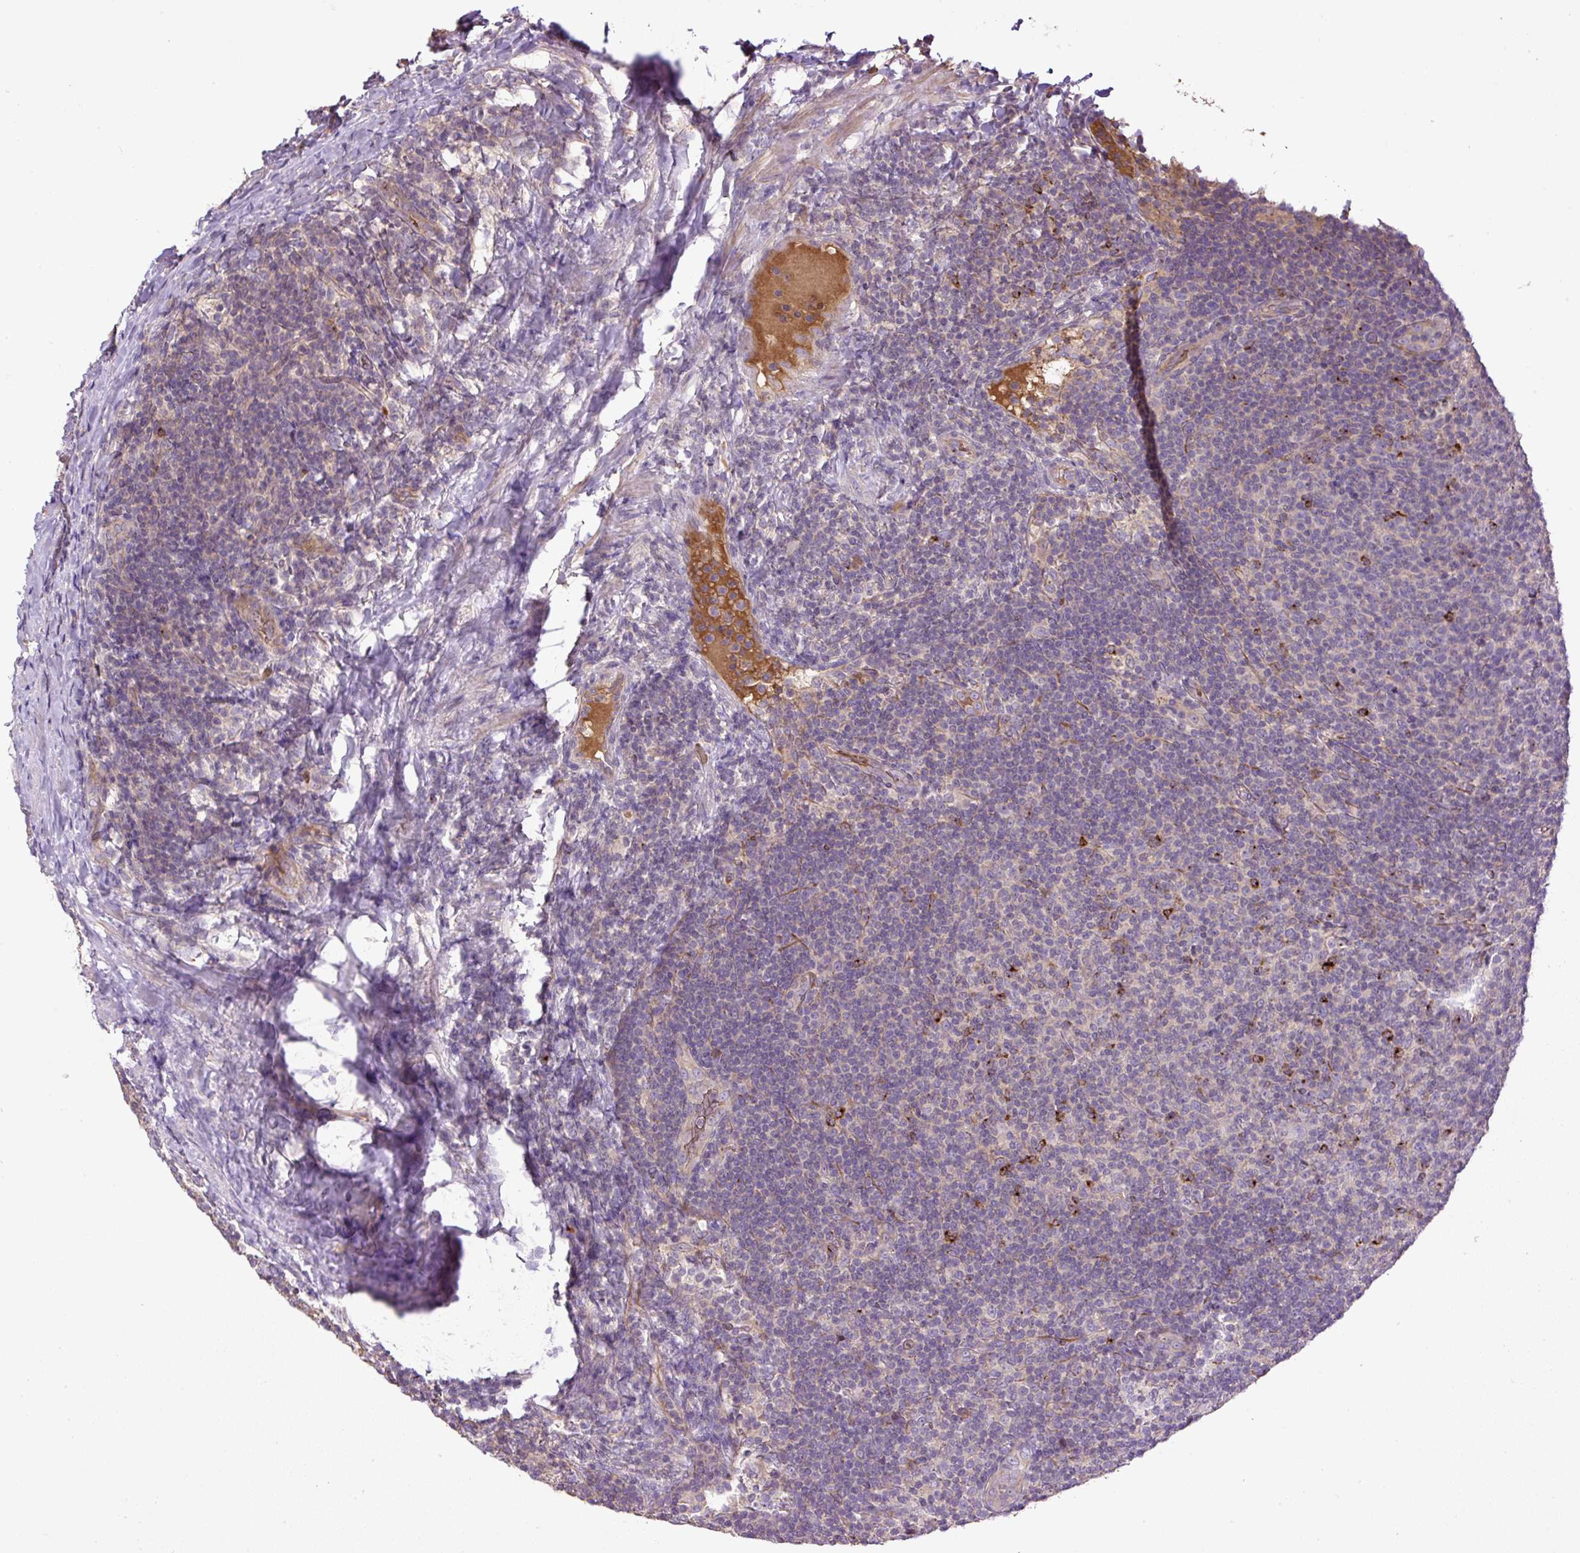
{"staining": {"intensity": "negative", "quantity": "none", "location": "none"}, "tissue": "lymphoma", "cell_type": "Tumor cells", "image_type": "cancer", "snomed": [{"axis": "morphology", "description": "Malignant lymphoma, non-Hodgkin's type, Low grade"}, {"axis": "topography", "description": "Lymph node"}], "caption": "Protein analysis of malignant lymphoma, non-Hodgkin's type (low-grade) exhibits no significant staining in tumor cells.", "gene": "CXCL13", "patient": {"sex": "male", "age": 66}}